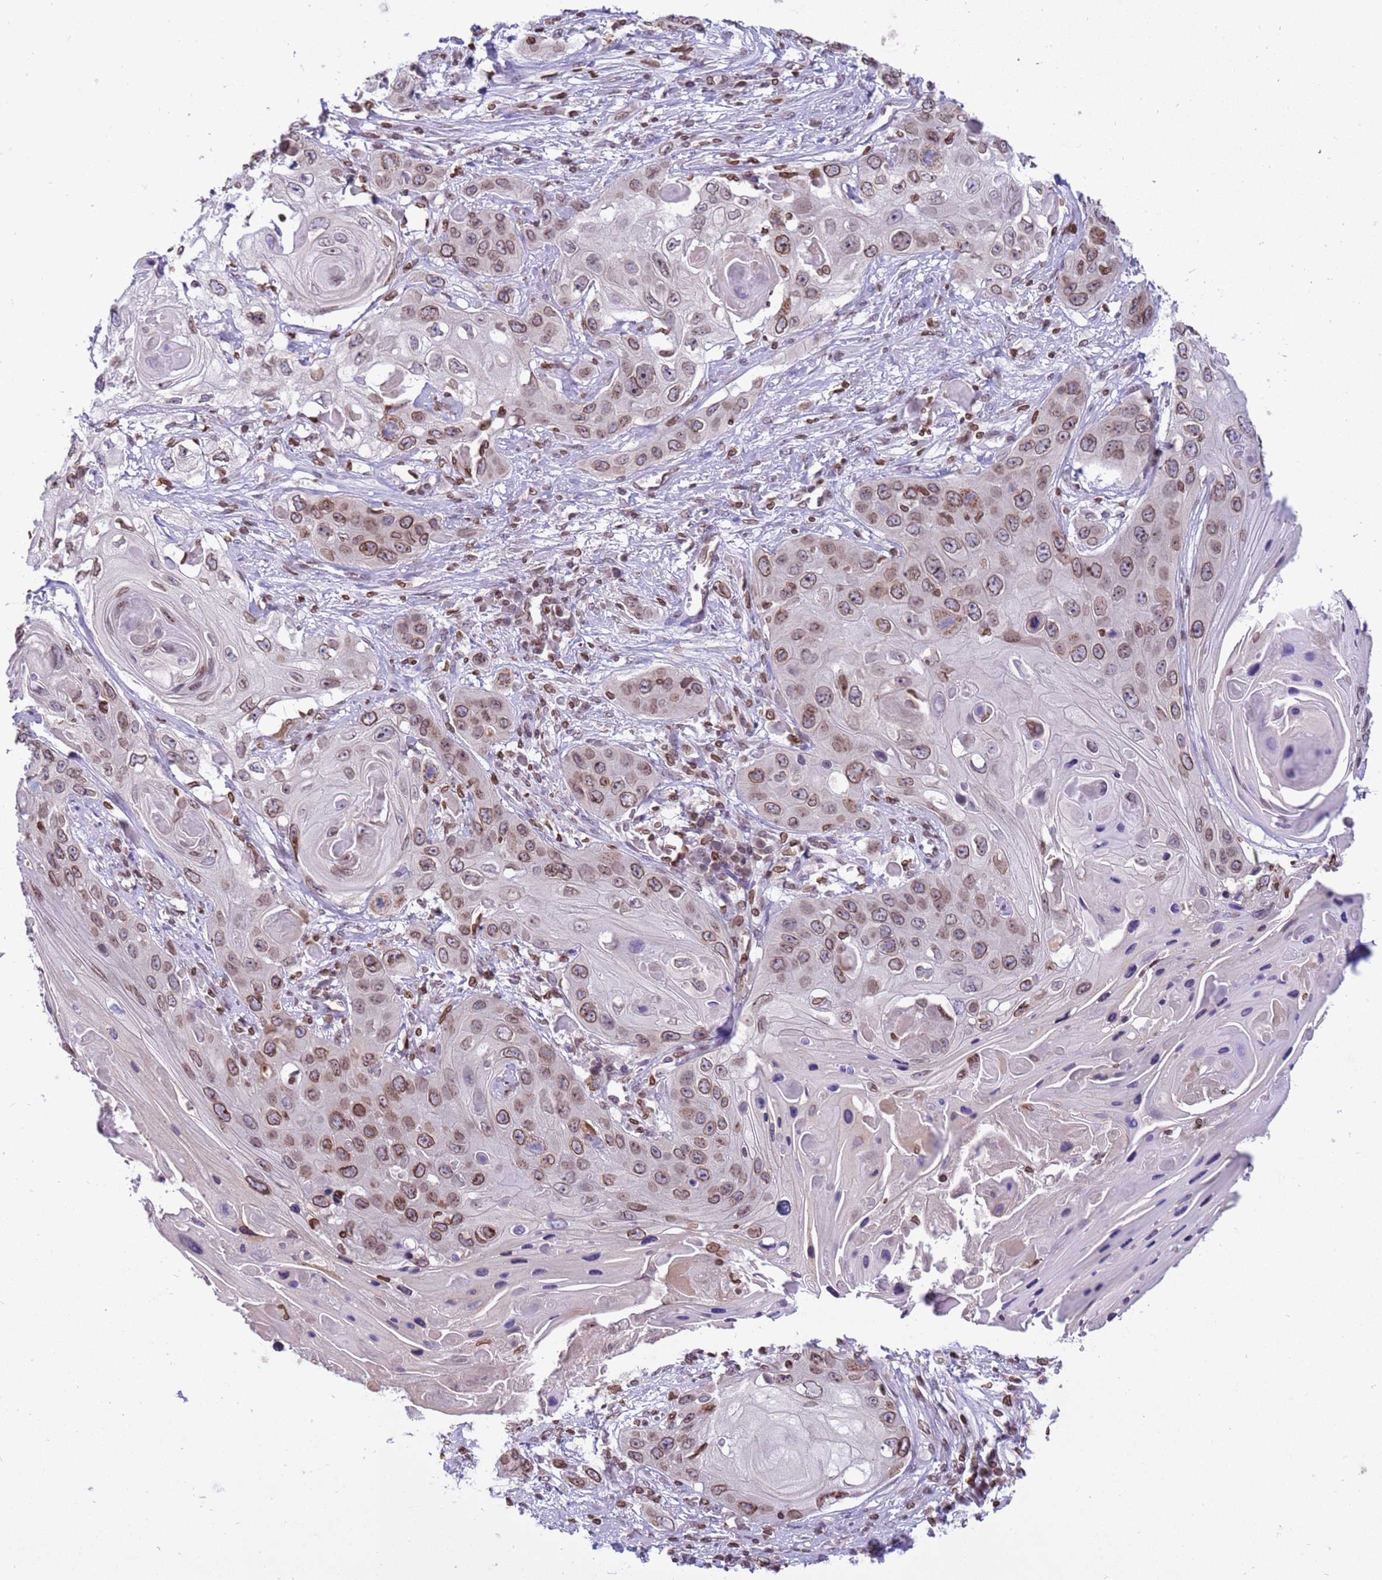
{"staining": {"intensity": "moderate", "quantity": ">75%", "location": "cytoplasmic/membranous,nuclear"}, "tissue": "skin cancer", "cell_type": "Tumor cells", "image_type": "cancer", "snomed": [{"axis": "morphology", "description": "Squamous cell carcinoma, NOS"}, {"axis": "topography", "description": "Skin"}], "caption": "A brown stain labels moderate cytoplasmic/membranous and nuclear expression of a protein in human squamous cell carcinoma (skin) tumor cells.", "gene": "DHX37", "patient": {"sex": "male", "age": 55}}